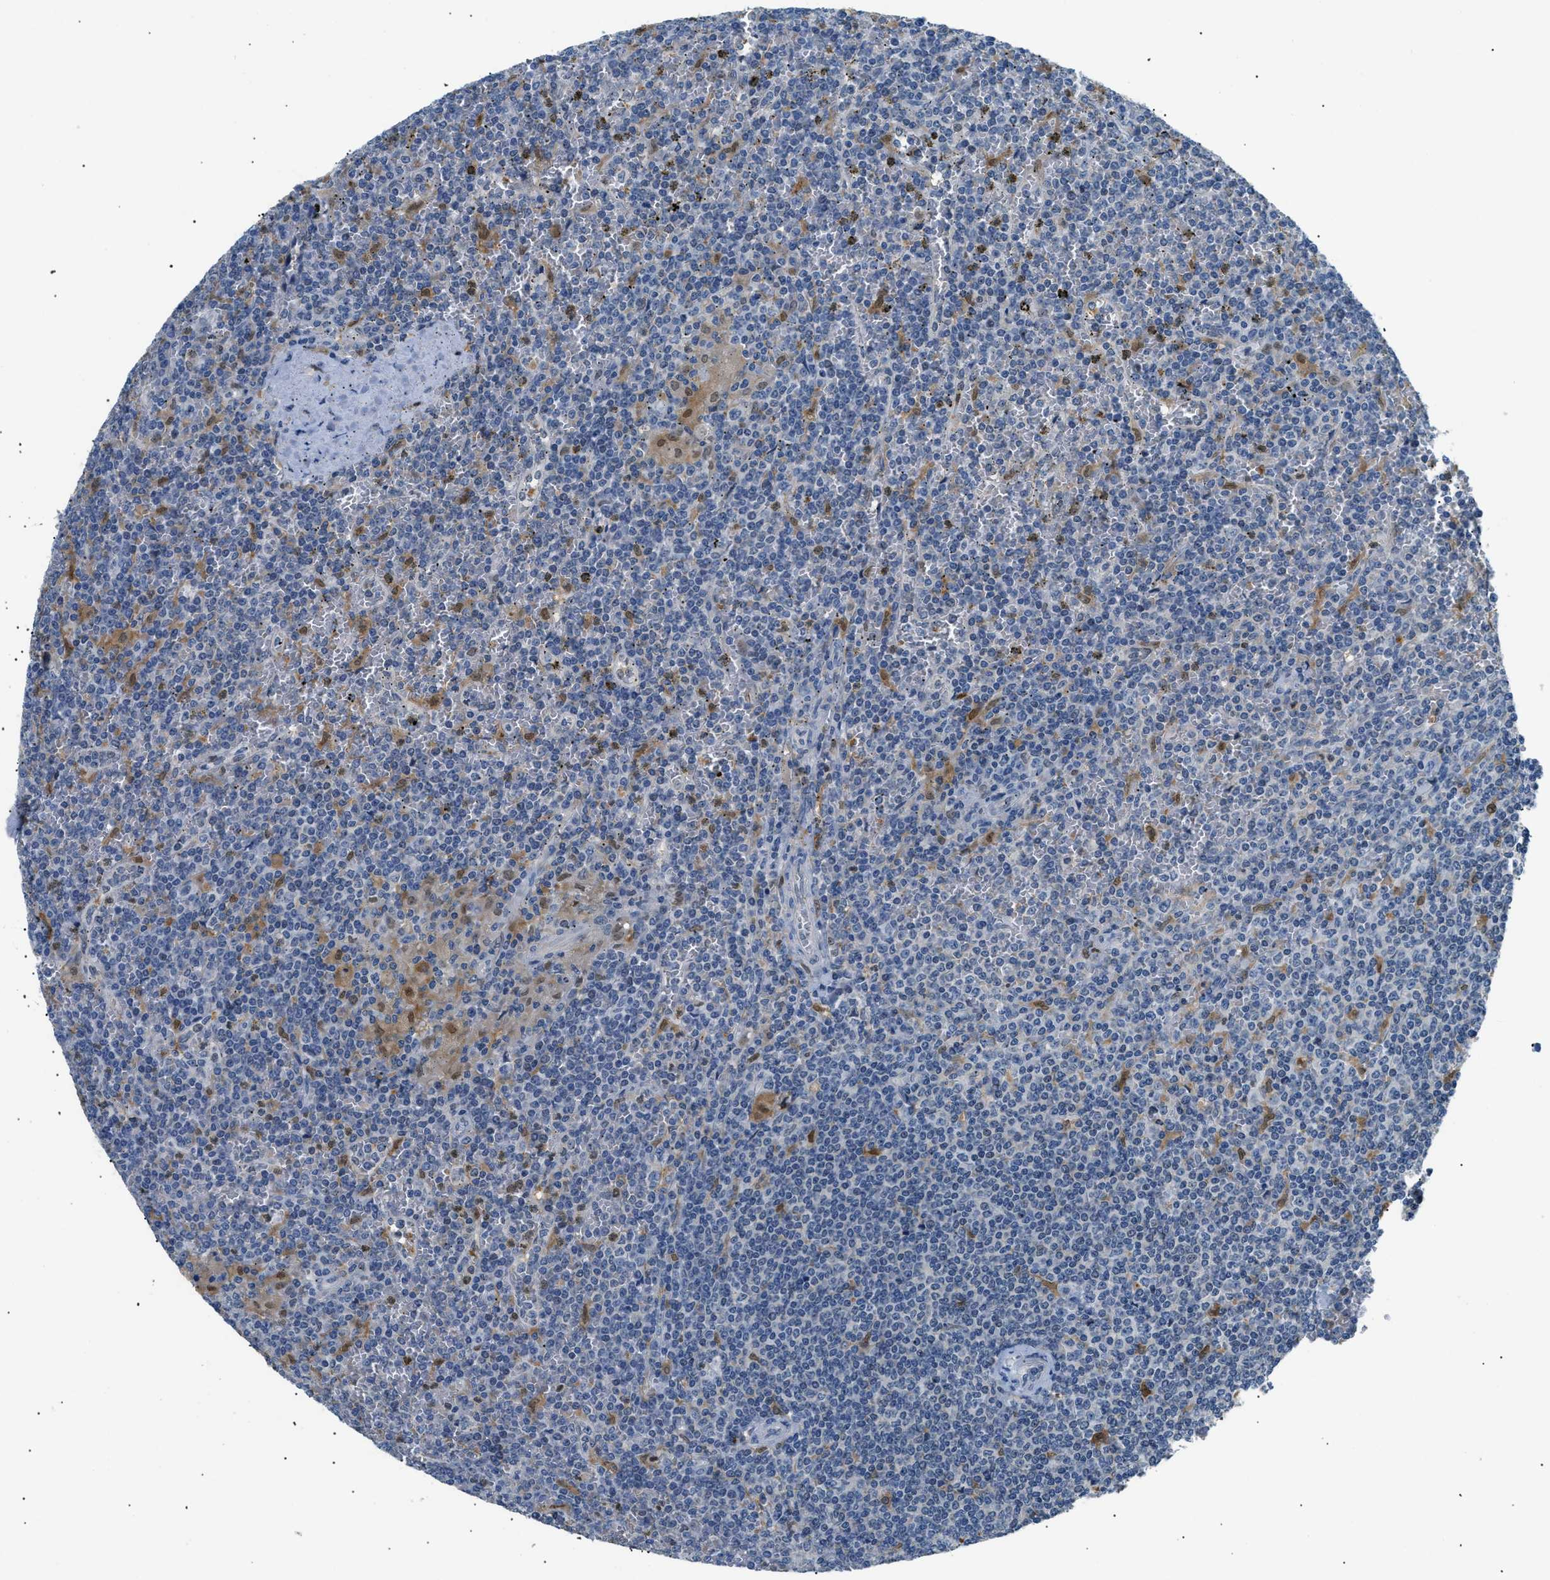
{"staining": {"intensity": "negative", "quantity": "none", "location": "none"}, "tissue": "lymphoma", "cell_type": "Tumor cells", "image_type": "cancer", "snomed": [{"axis": "morphology", "description": "Malignant lymphoma, non-Hodgkin's type, Low grade"}, {"axis": "topography", "description": "Spleen"}], "caption": "Immunohistochemistry photomicrograph of malignant lymphoma, non-Hodgkin's type (low-grade) stained for a protein (brown), which displays no staining in tumor cells.", "gene": "AKR1A1", "patient": {"sex": "female", "age": 19}}